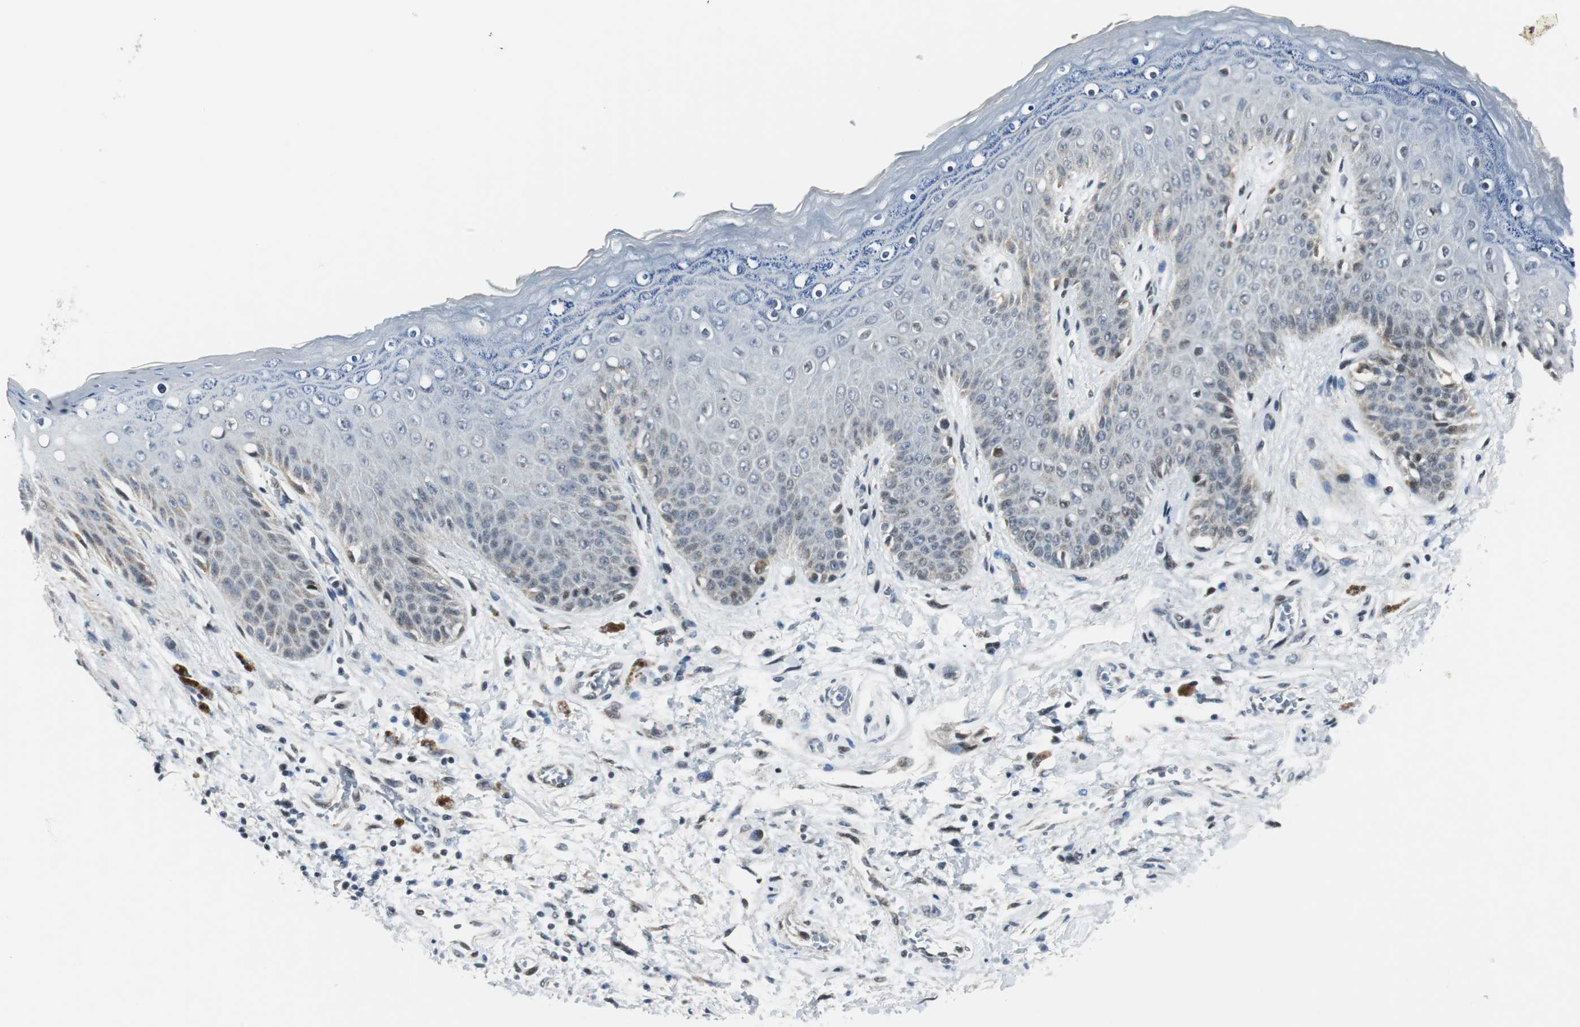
{"staining": {"intensity": "weak", "quantity": "<25%", "location": "nuclear"}, "tissue": "skin", "cell_type": "Epidermal cells", "image_type": "normal", "snomed": [{"axis": "morphology", "description": "Normal tissue, NOS"}, {"axis": "topography", "description": "Anal"}], "caption": "DAB (3,3'-diaminobenzidine) immunohistochemical staining of normal human skin shows no significant positivity in epidermal cells.", "gene": "MTA1", "patient": {"sex": "female", "age": 46}}